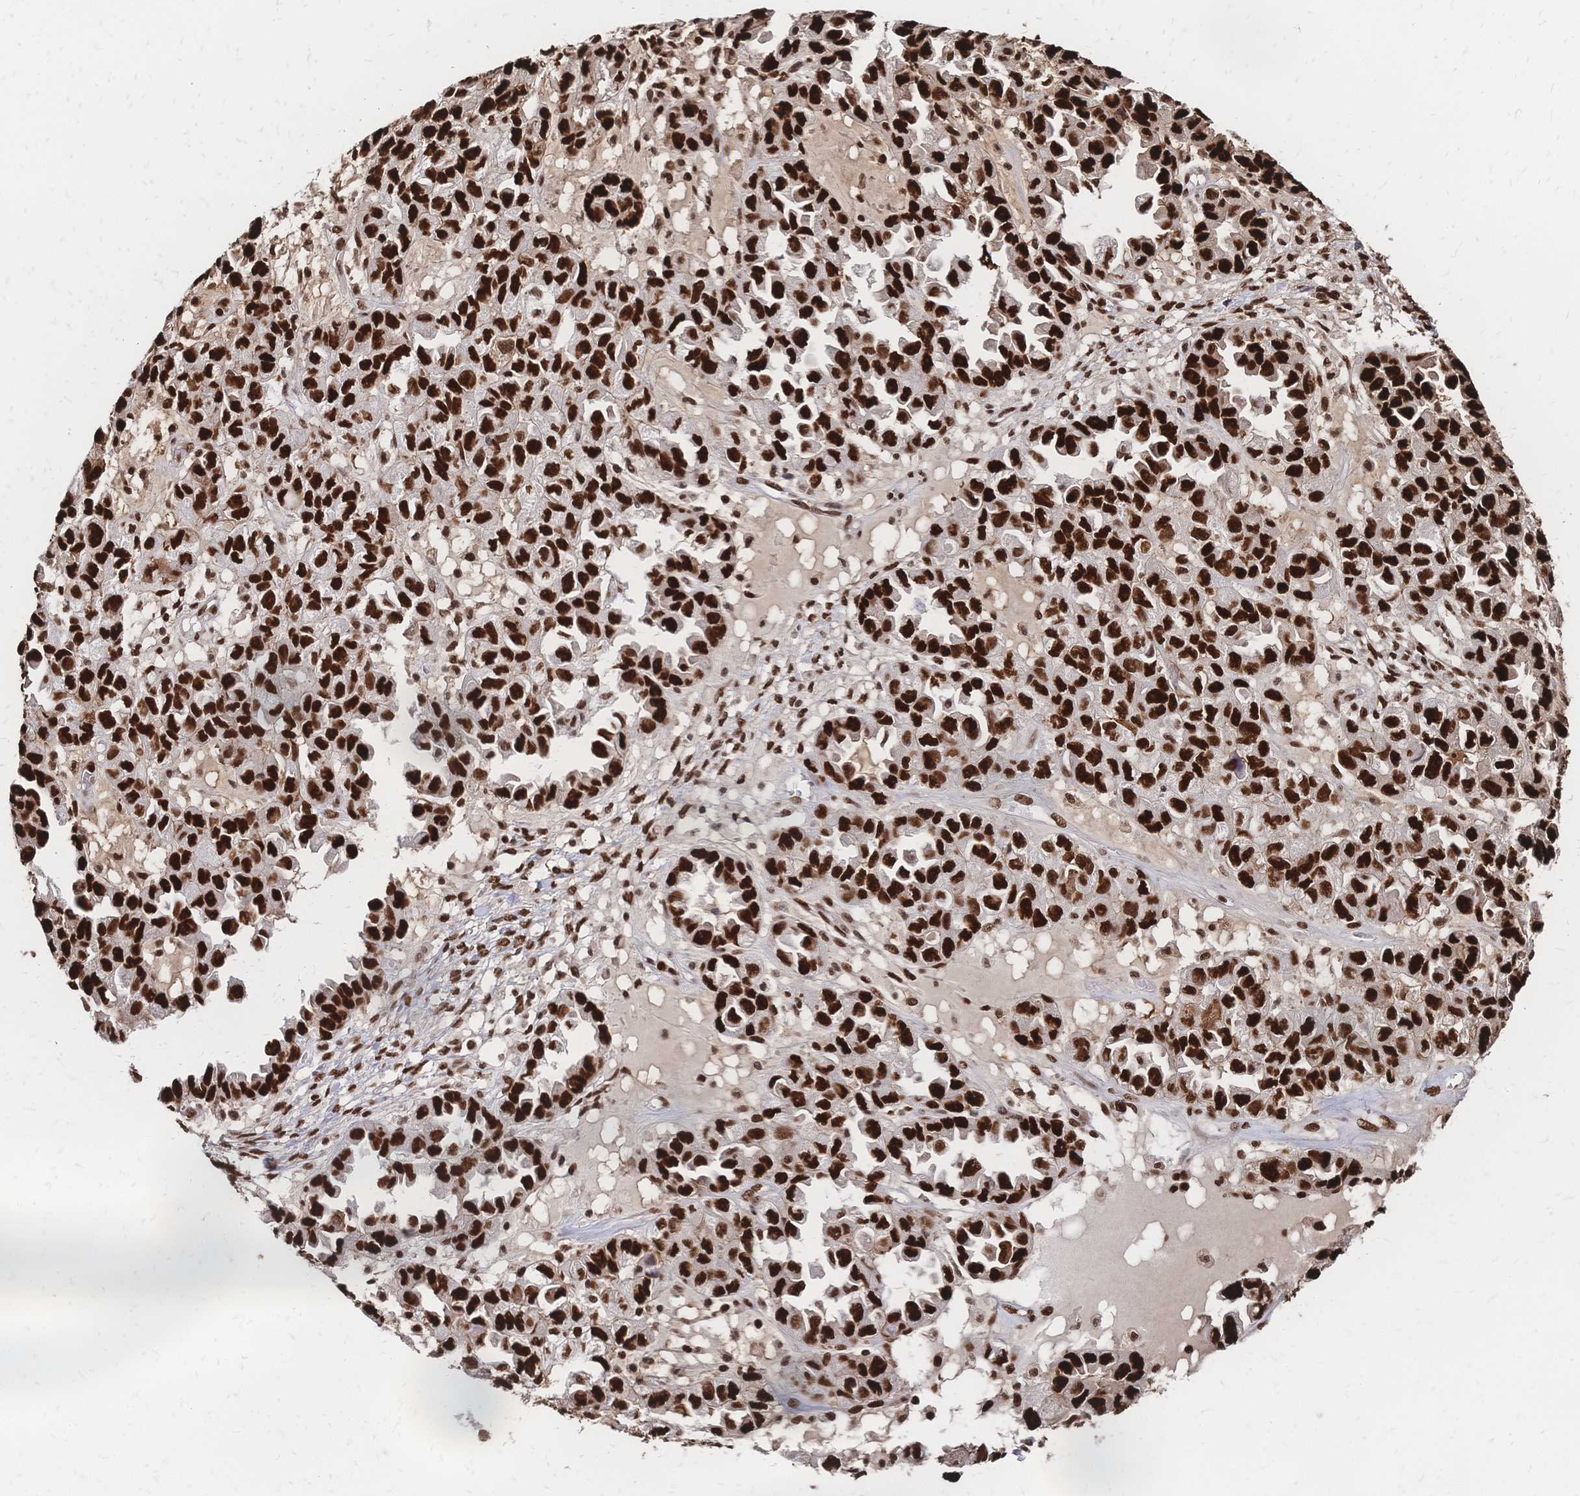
{"staining": {"intensity": "strong", "quantity": ">75%", "location": "nuclear"}, "tissue": "ovarian cancer", "cell_type": "Tumor cells", "image_type": "cancer", "snomed": [{"axis": "morphology", "description": "Cystadenocarcinoma, serous, NOS"}, {"axis": "topography", "description": "Ovary"}], "caption": "Immunohistochemical staining of human ovarian serous cystadenocarcinoma displays high levels of strong nuclear protein positivity in about >75% of tumor cells.", "gene": "HDGF", "patient": {"sex": "female", "age": 84}}